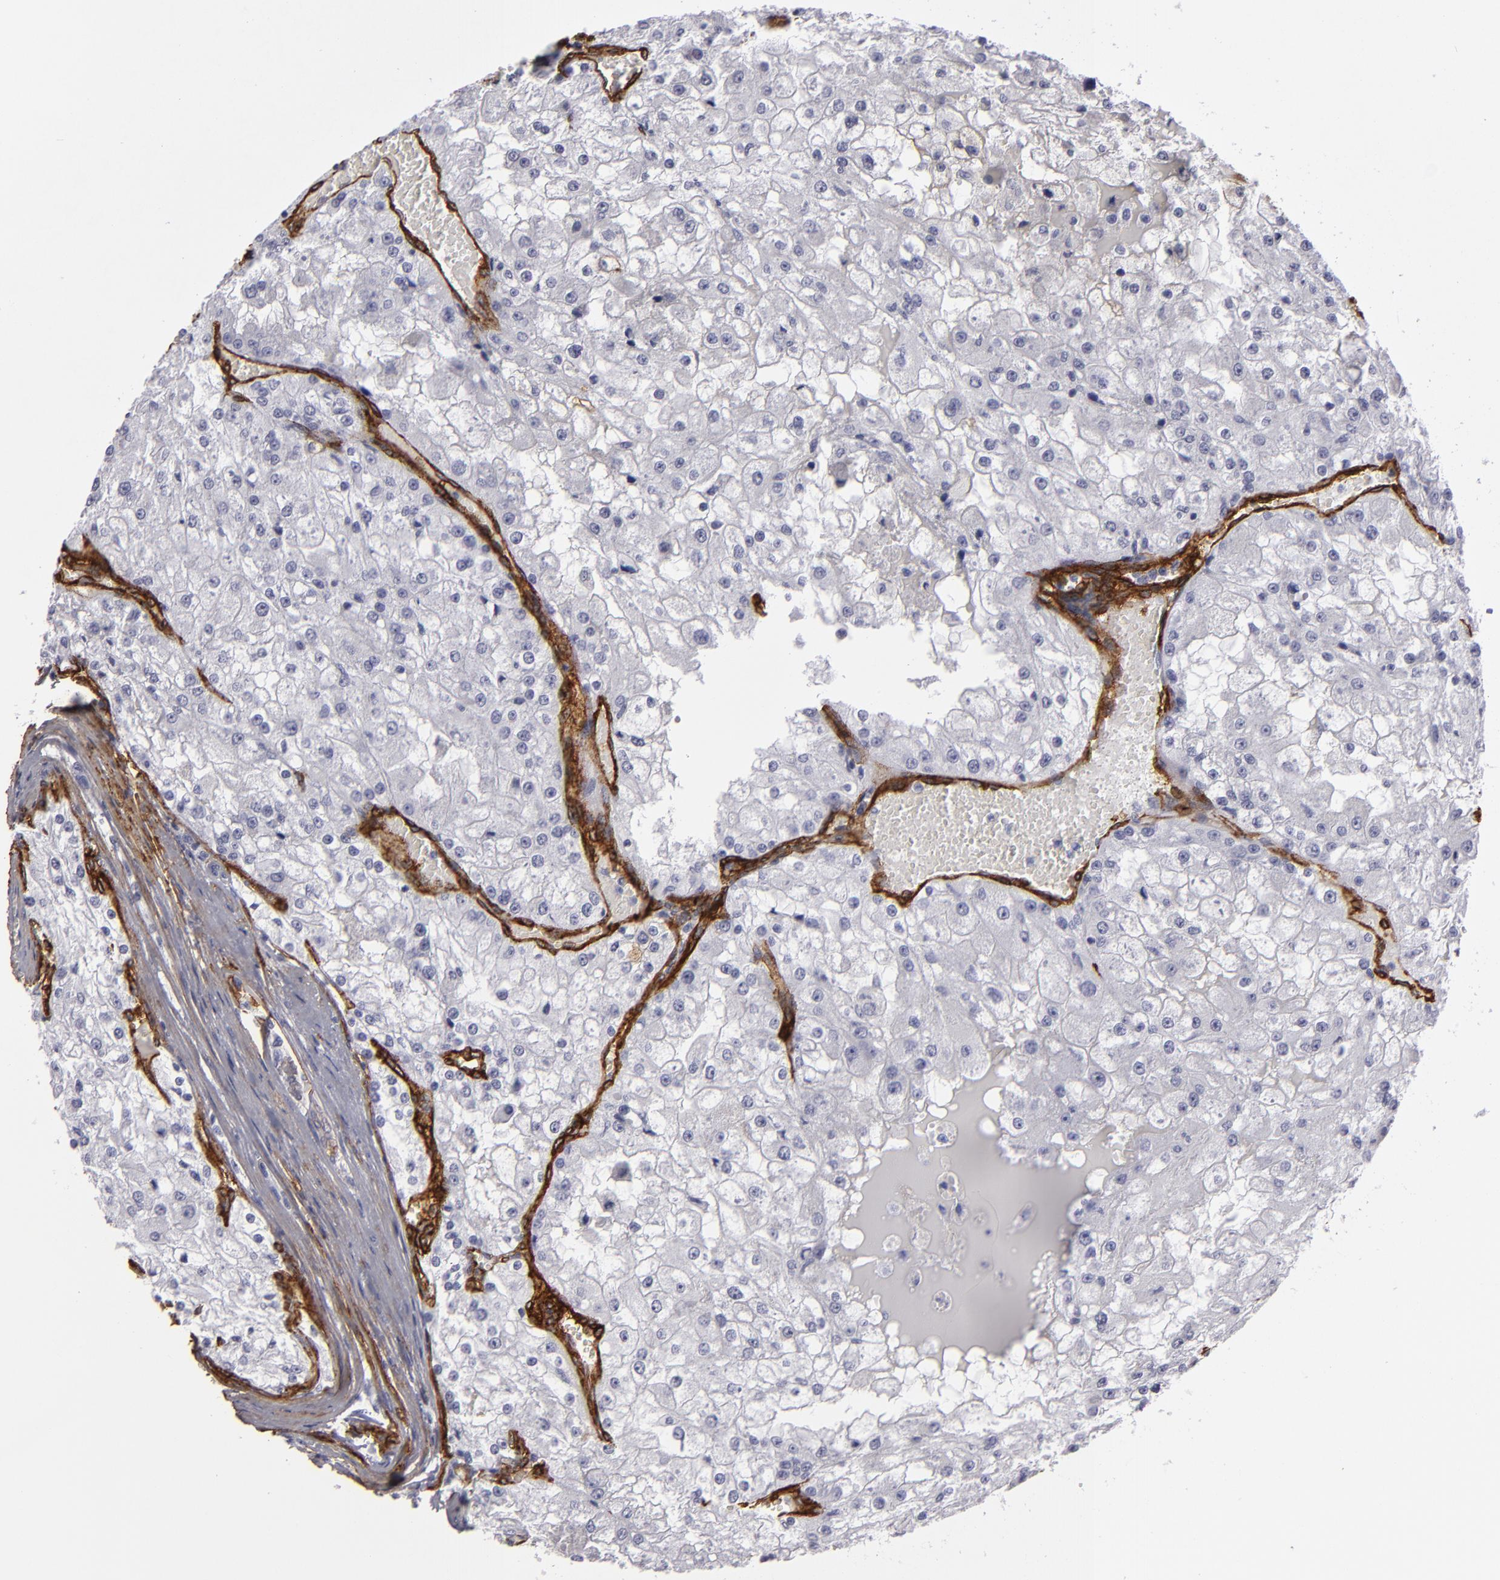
{"staining": {"intensity": "negative", "quantity": "none", "location": "none"}, "tissue": "renal cancer", "cell_type": "Tumor cells", "image_type": "cancer", "snomed": [{"axis": "morphology", "description": "Adenocarcinoma, NOS"}, {"axis": "topography", "description": "Kidney"}], "caption": "The histopathology image reveals no significant staining in tumor cells of renal cancer.", "gene": "MCAM", "patient": {"sex": "female", "age": 74}}